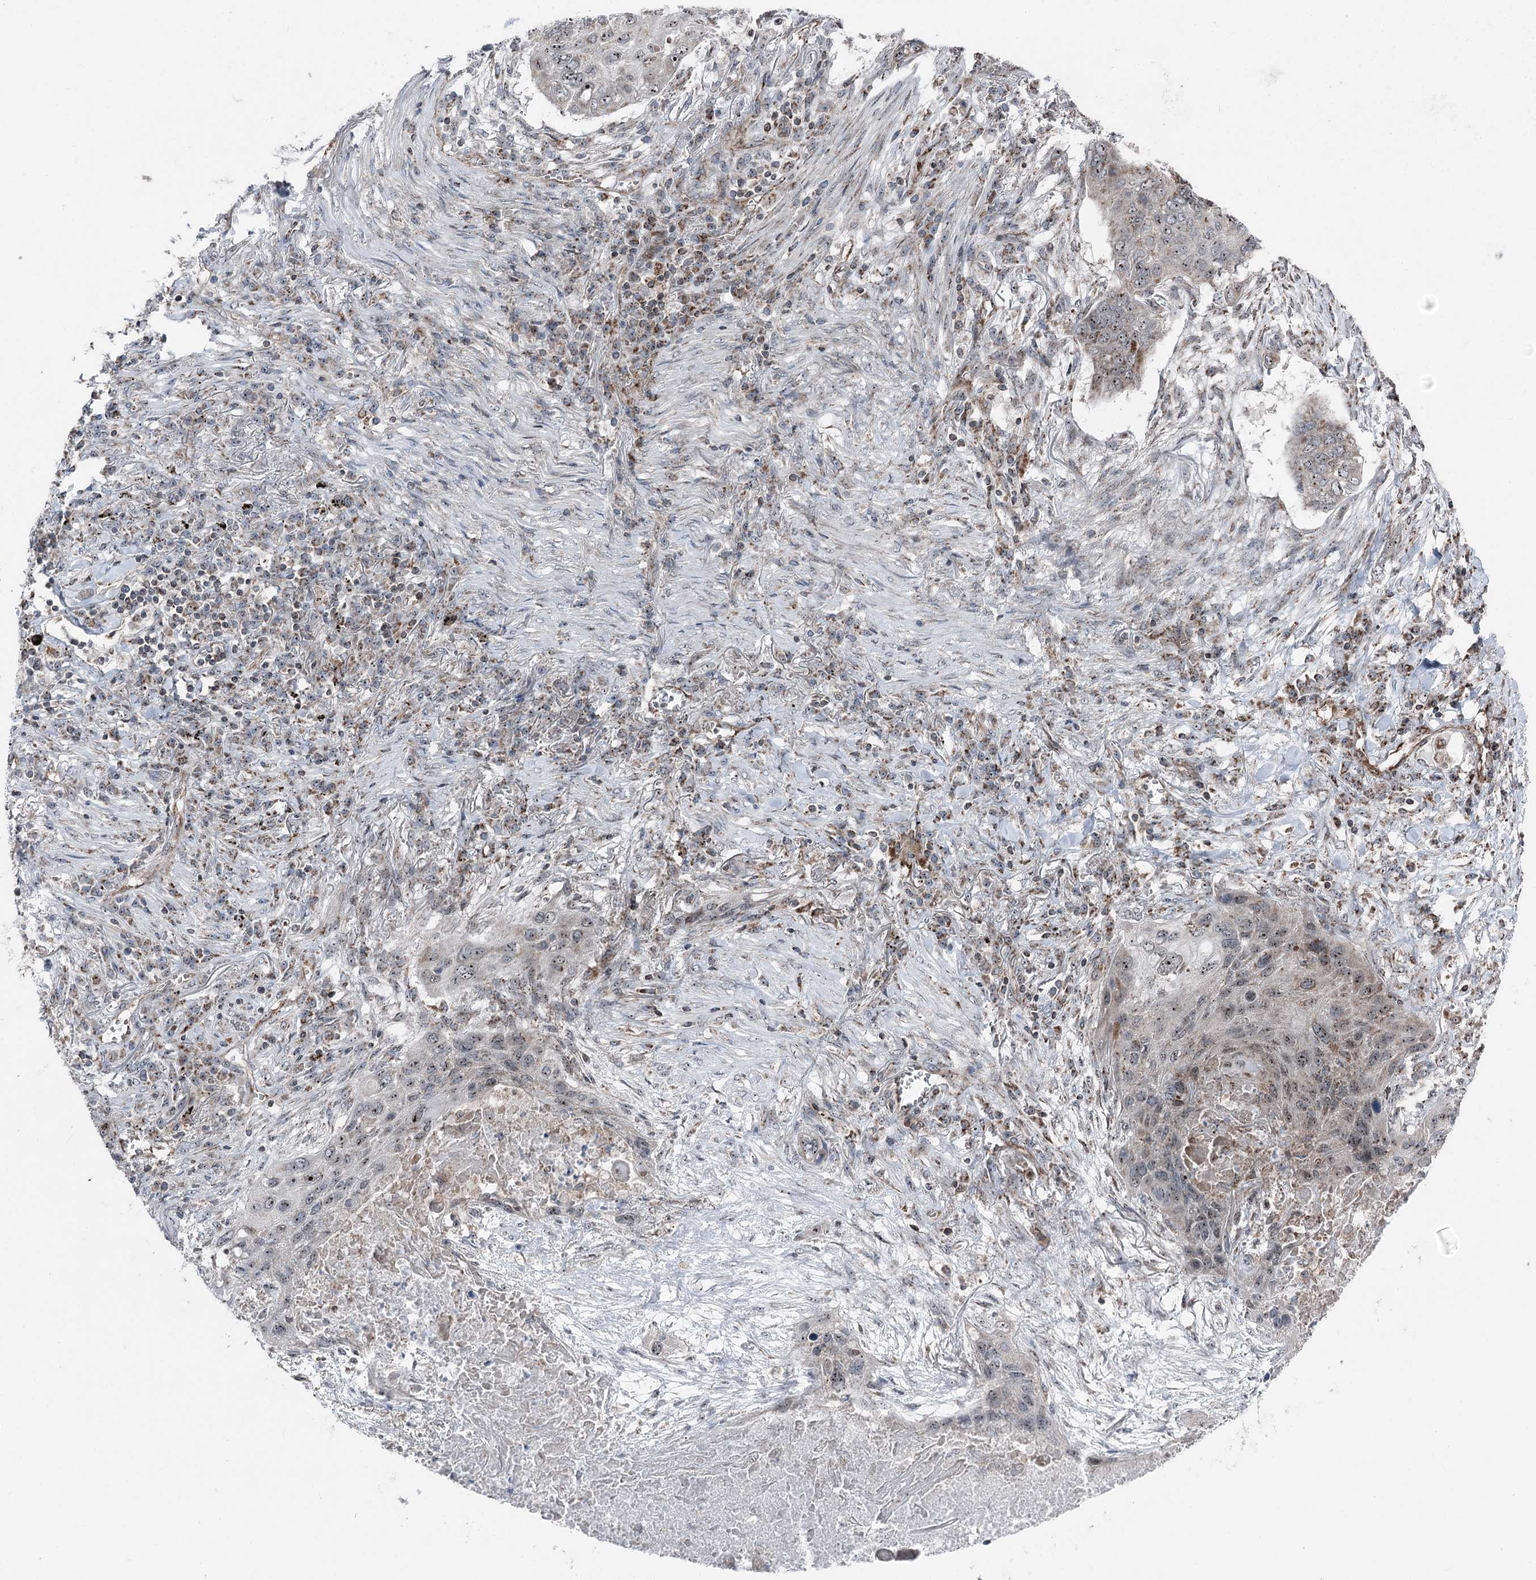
{"staining": {"intensity": "moderate", "quantity": ">75%", "location": "nuclear"}, "tissue": "lung cancer", "cell_type": "Tumor cells", "image_type": "cancer", "snomed": [{"axis": "morphology", "description": "Squamous cell carcinoma, NOS"}, {"axis": "topography", "description": "Lung"}], "caption": "Immunohistochemical staining of lung cancer (squamous cell carcinoma) displays medium levels of moderate nuclear staining in approximately >75% of tumor cells.", "gene": "STEEP1", "patient": {"sex": "female", "age": 63}}